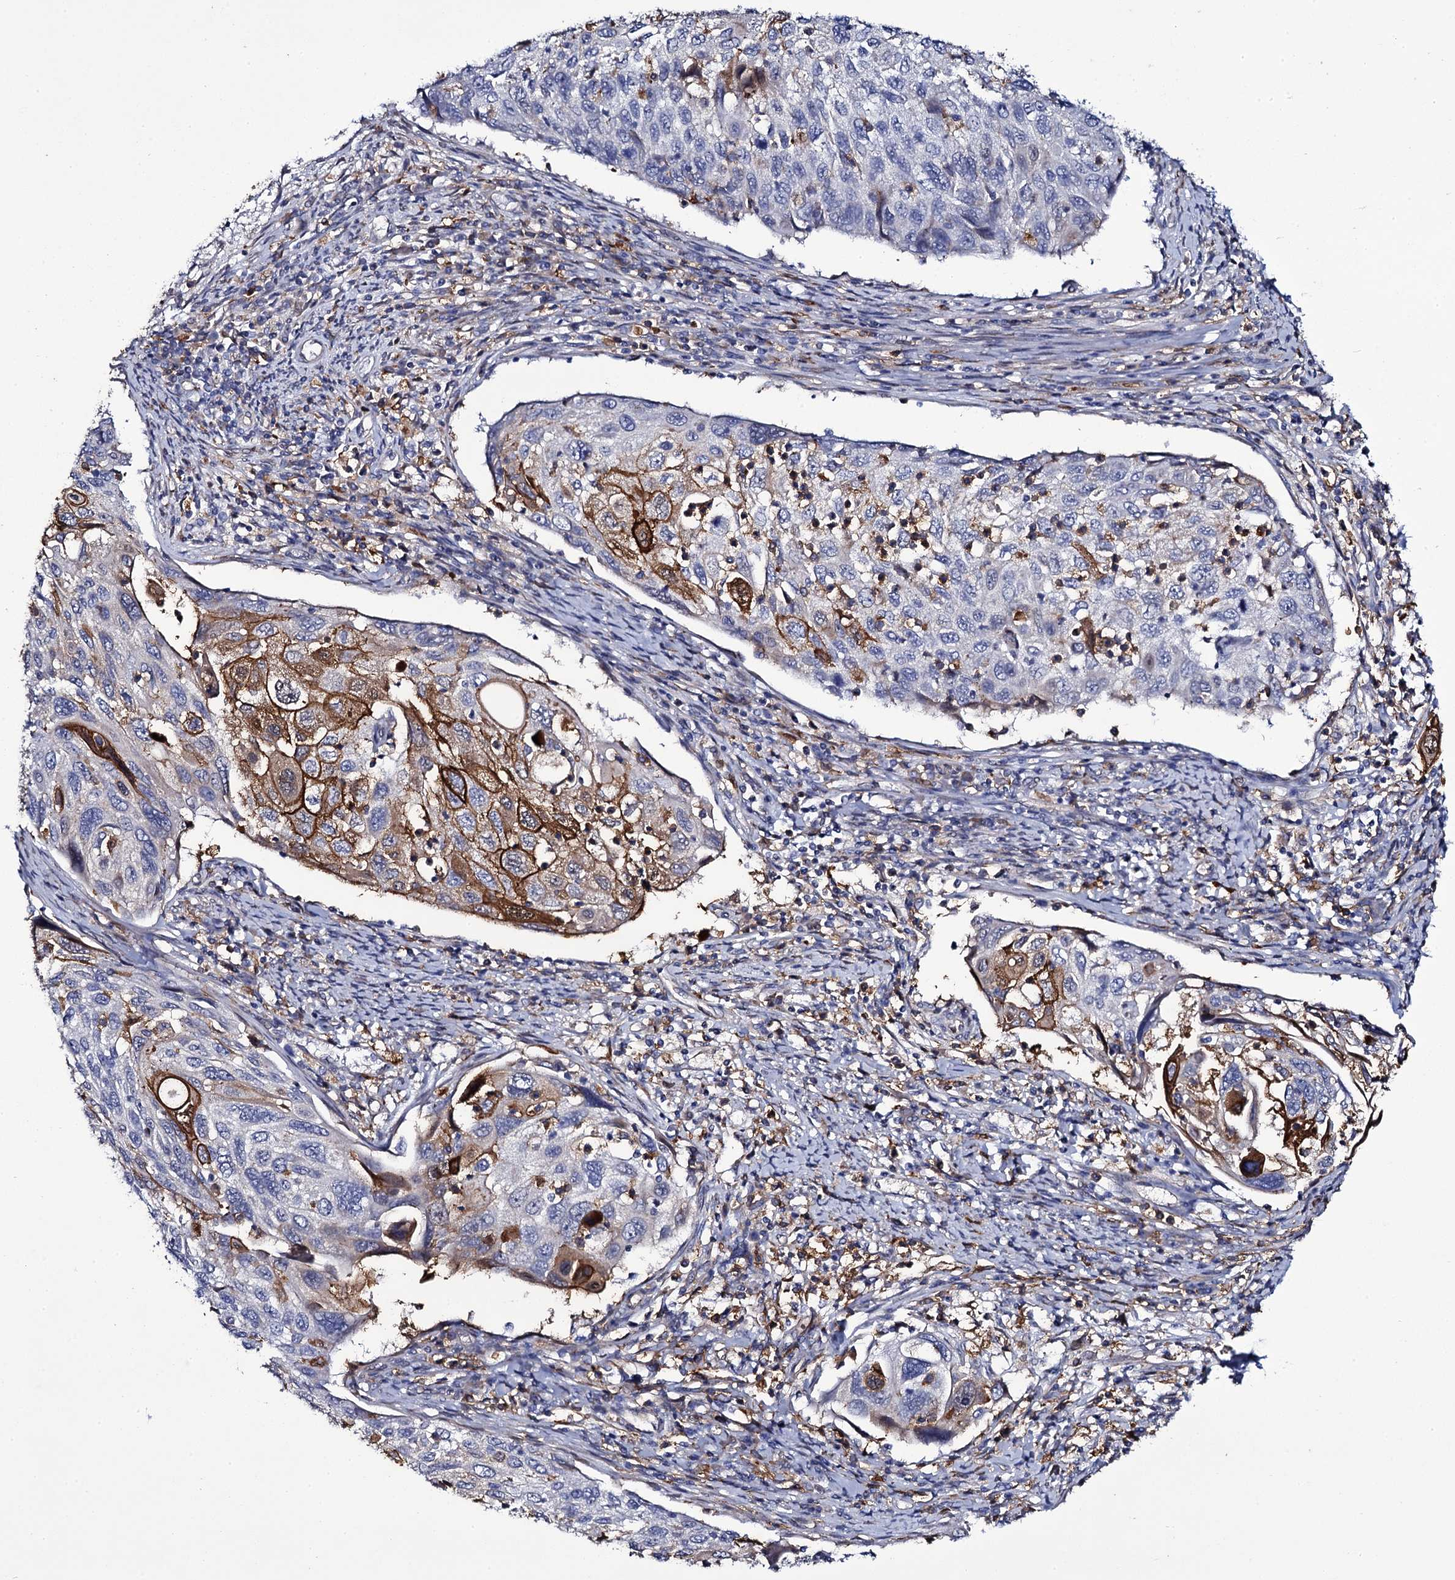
{"staining": {"intensity": "strong", "quantity": "<25%", "location": "cytoplasmic/membranous"}, "tissue": "cervical cancer", "cell_type": "Tumor cells", "image_type": "cancer", "snomed": [{"axis": "morphology", "description": "Squamous cell carcinoma, NOS"}, {"axis": "topography", "description": "Cervix"}], "caption": "Protein expression analysis of cervical cancer (squamous cell carcinoma) demonstrates strong cytoplasmic/membranous expression in about <25% of tumor cells.", "gene": "TTC23", "patient": {"sex": "female", "age": 70}}